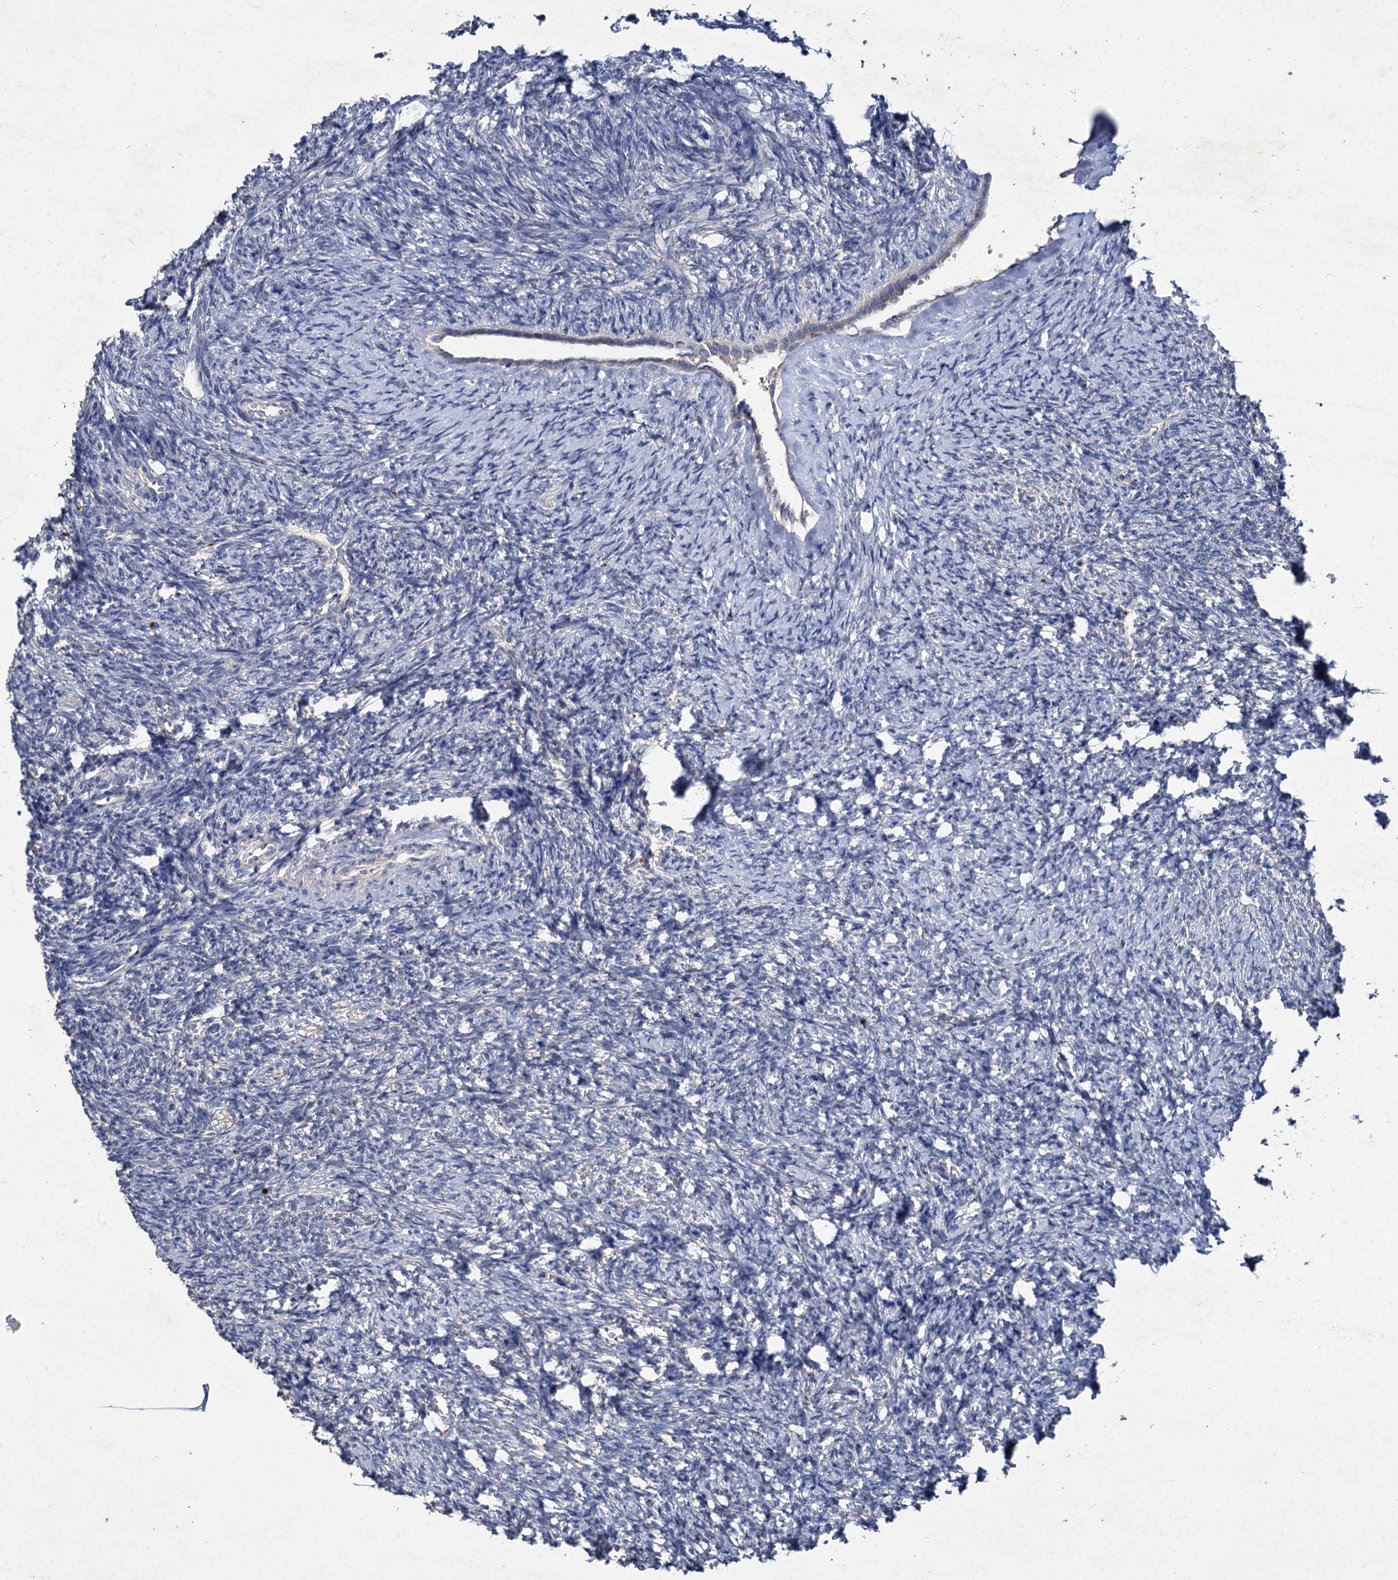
{"staining": {"intensity": "negative", "quantity": "none", "location": "none"}, "tissue": "ovary", "cell_type": "Ovarian stroma cells", "image_type": "normal", "snomed": [{"axis": "morphology", "description": "Normal tissue, NOS"}, {"axis": "topography", "description": "Ovary"}], "caption": "Protein analysis of unremarkable ovary exhibits no significant expression in ovarian stroma cells.", "gene": "ATP9A", "patient": {"sex": "female", "age": 41}}